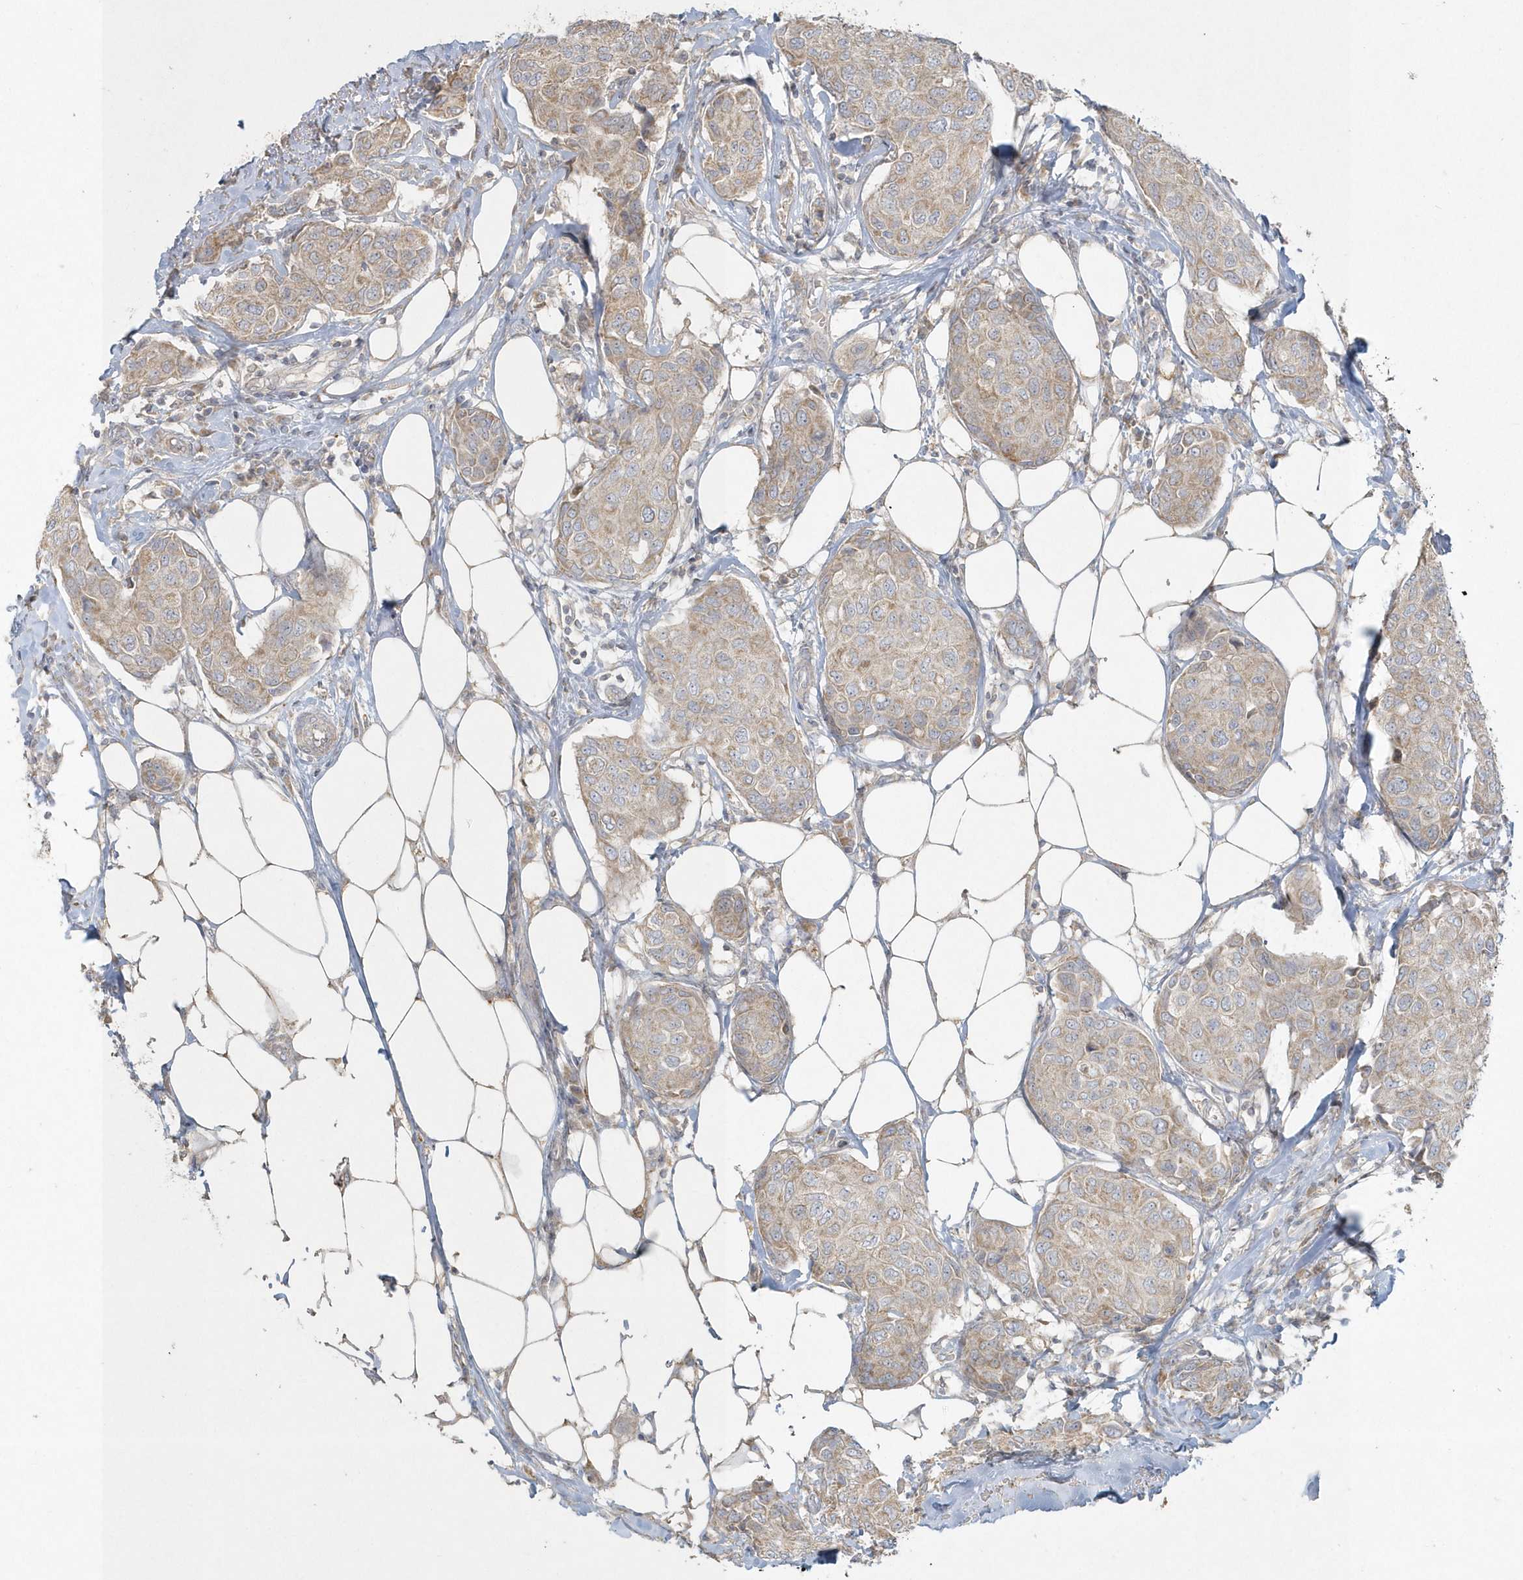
{"staining": {"intensity": "weak", "quantity": "25%-75%", "location": "cytoplasmic/membranous"}, "tissue": "breast cancer", "cell_type": "Tumor cells", "image_type": "cancer", "snomed": [{"axis": "morphology", "description": "Duct carcinoma"}, {"axis": "topography", "description": "Breast"}], "caption": "A brown stain highlights weak cytoplasmic/membranous staining of a protein in breast cancer (infiltrating ductal carcinoma) tumor cells. The protein is stained brown, and the nuclei are stained in blue (DAB (3,3'-diaminobenzidine) IHC with brightfield microscopy, high magnification).", "gene": "BLTP3A", "patient": {"sex": "female", "age": 80}}